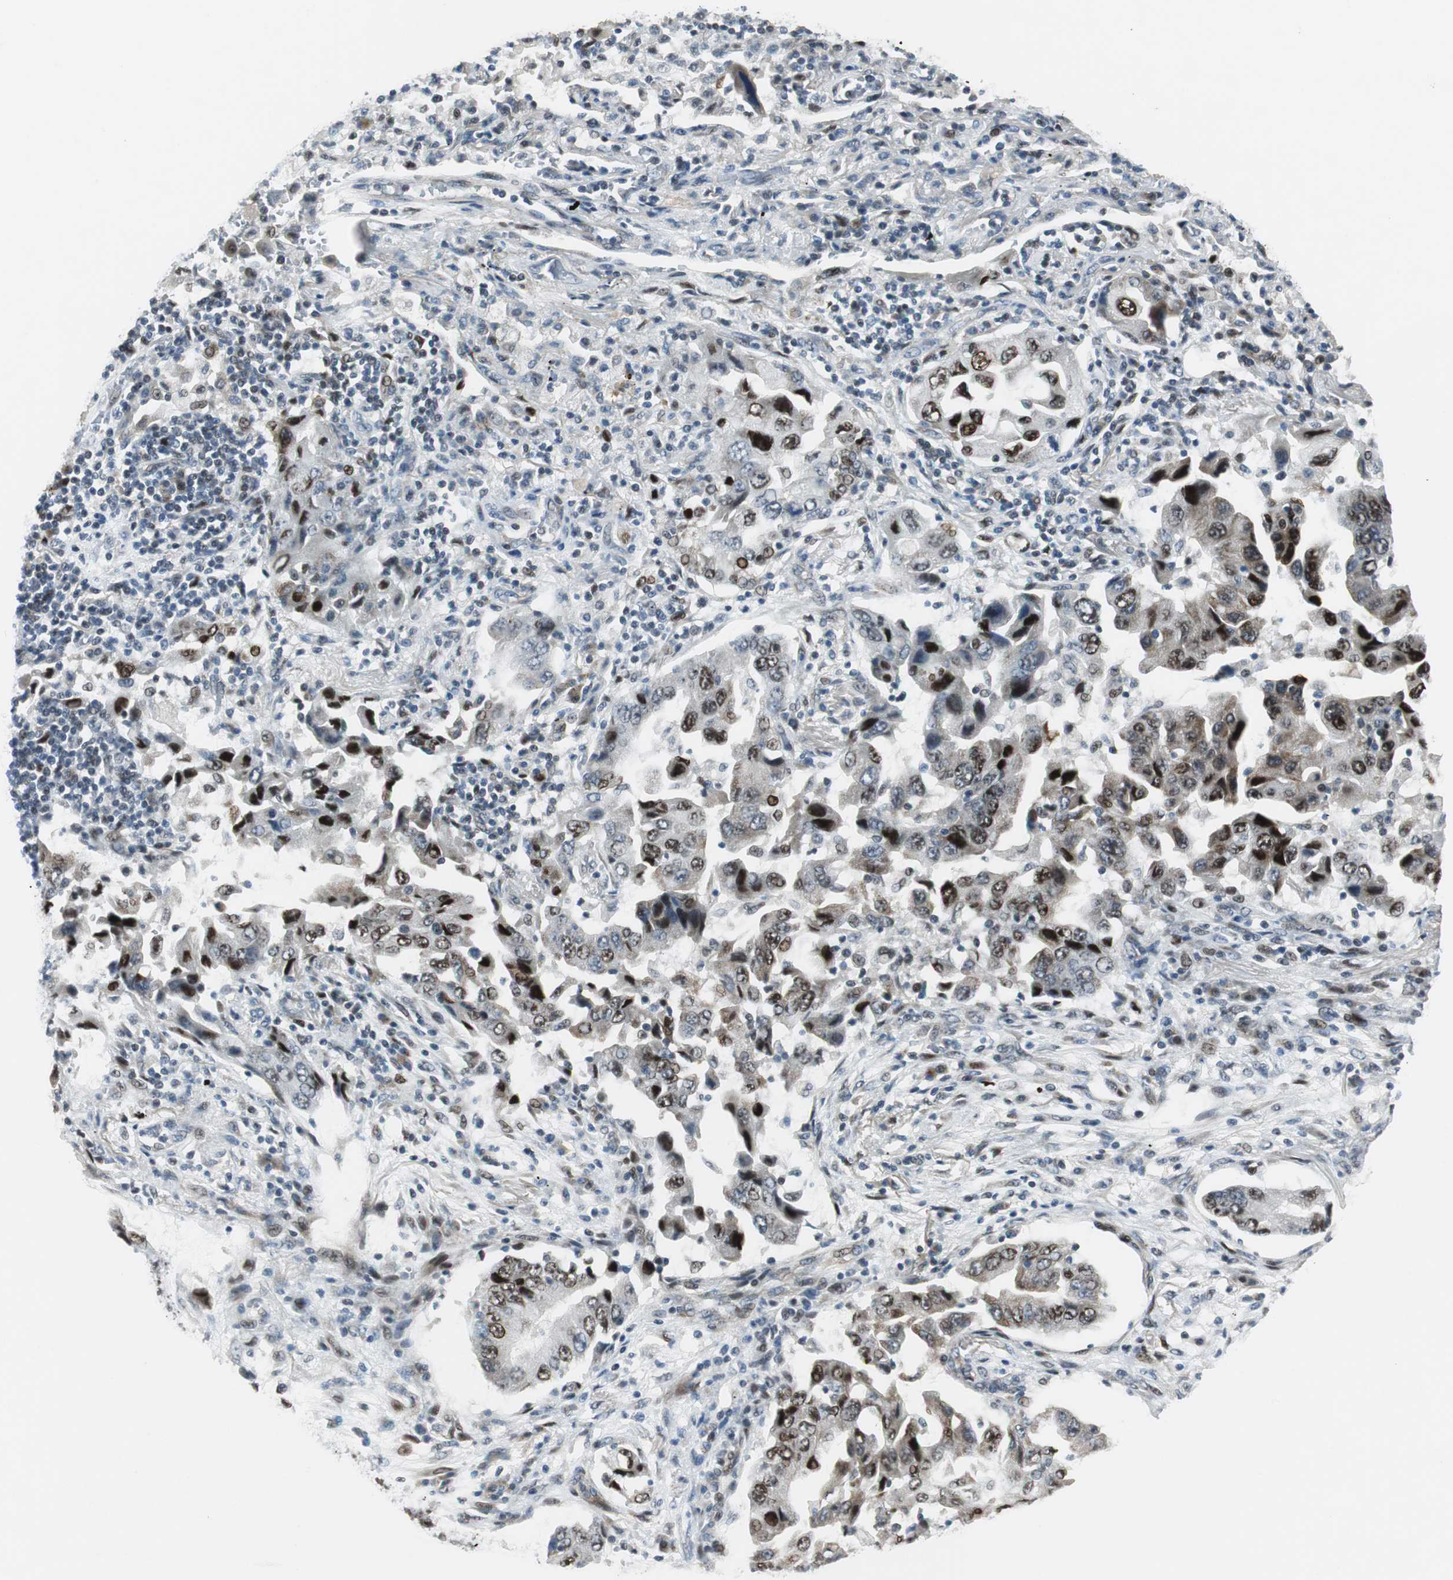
{"staining": {"intensity": "strong", "quantity": ">75%", "location": "nuclear"}, "tissue": "lung cancer", "cell_type": "Tumor cells", "image_type": "cancer", "snomed": [{"axis": "morphology", "description": "Adenocarcinoma, NOS"}, {"axis": "topography", "description": "Lung"}], "caption": "About >75% of tumor cells in adenocarcinoma (lung) show strong nuclear protein staining as visualized by brown immunohistochemical staining.", "gene": "AJUBA", "patient": {"sex": "female", "age": 65}}